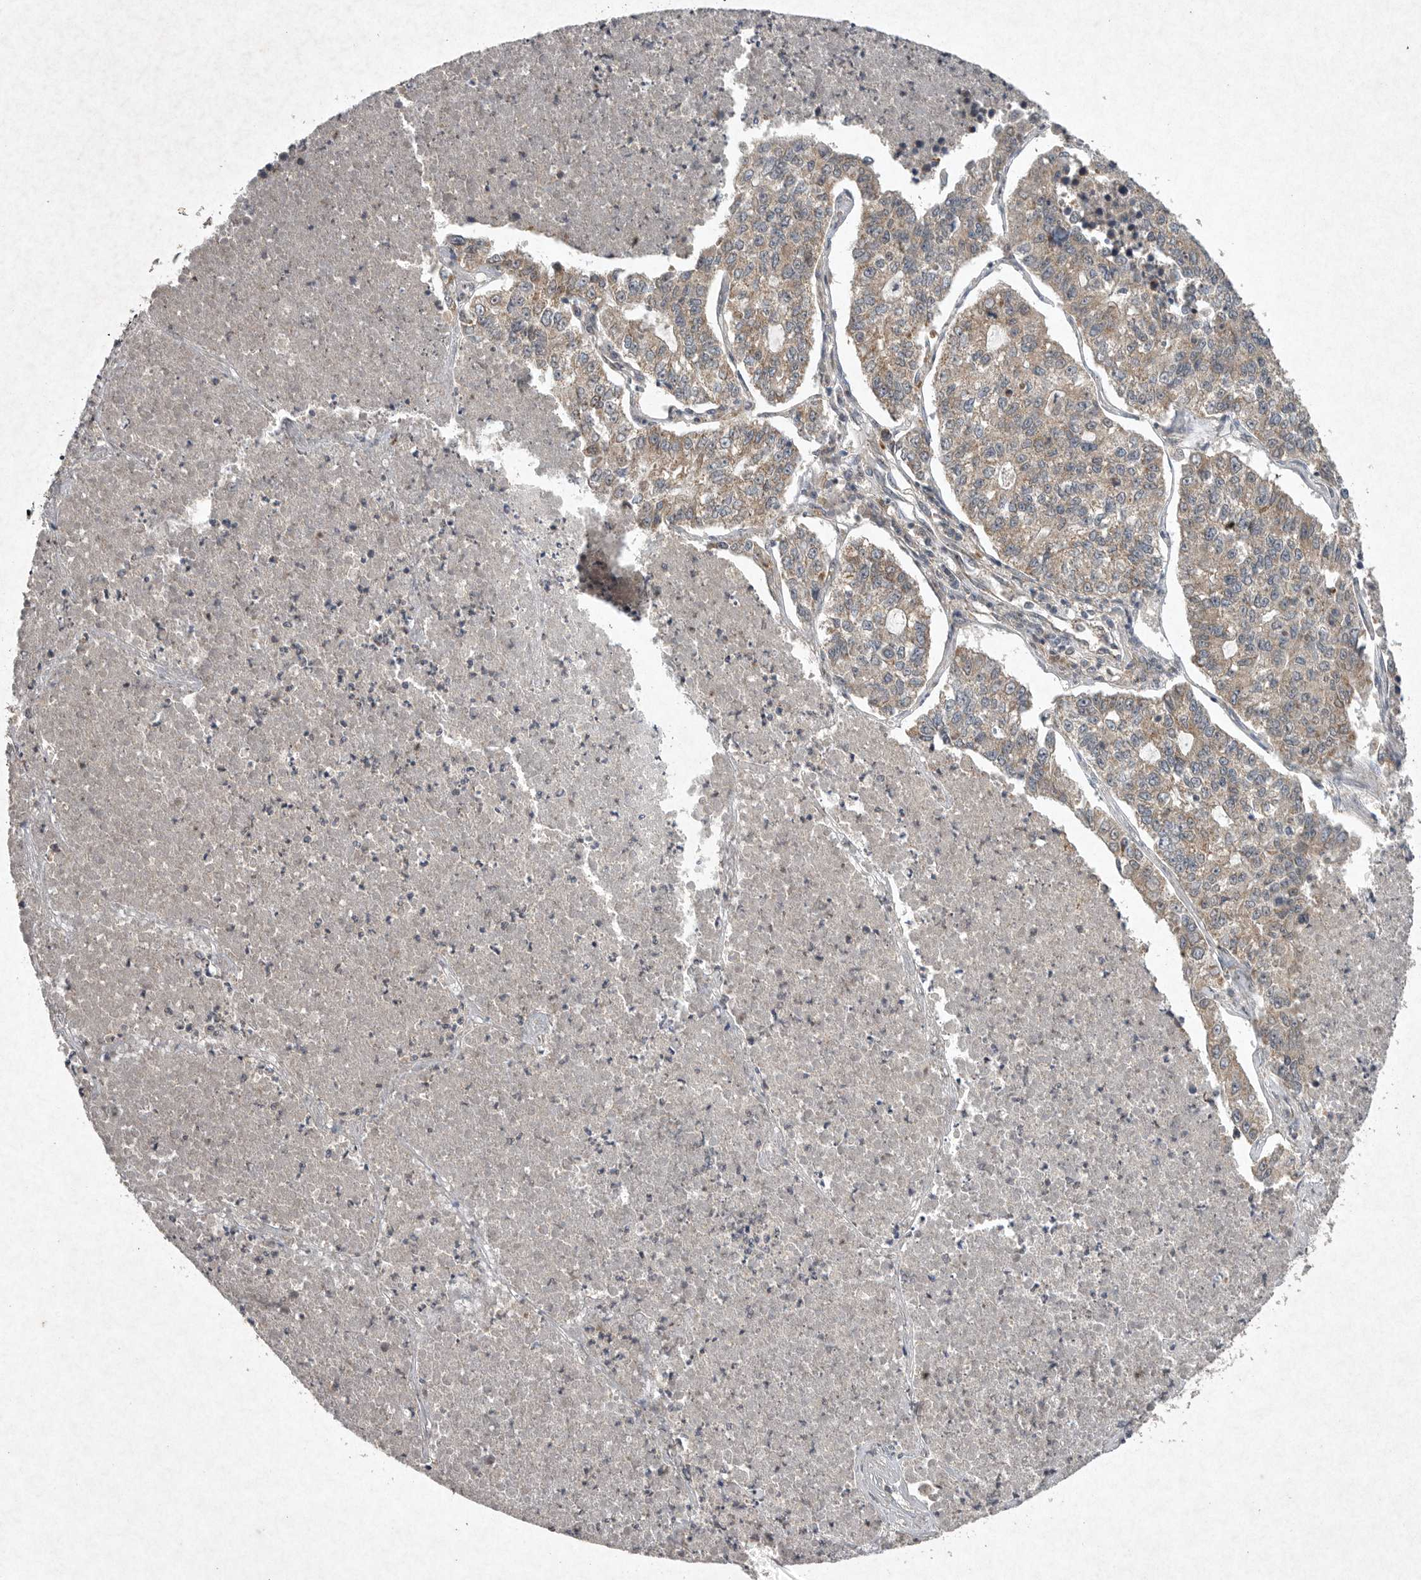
{"staining": {"intensity": "moderate", "quantity": ">75%", "location": "cytoplasmic/membranous"}, "tissue": "lung cancer", "cell_type": "Tumor cells", "image_type": "cancer", "snomed": [{"axis": "morphology", "description": "Adenocarcinoma, NOS"}, {"axis": "topography", "description": "Lung"}], "caption": "The photomicrograph shows a brown stain indicating the presence of a protein in the cytoplasmic/membranous of tumor cells in lung adenocarcinoma. The staining was performed using DAB (3,3'-diaminobenzidine), with brown indicating positive protein expression. Nuclei are stained blue with hematoxylin.", "gene": "DDR1", "patient": {"sex": "male", "age": 49}}